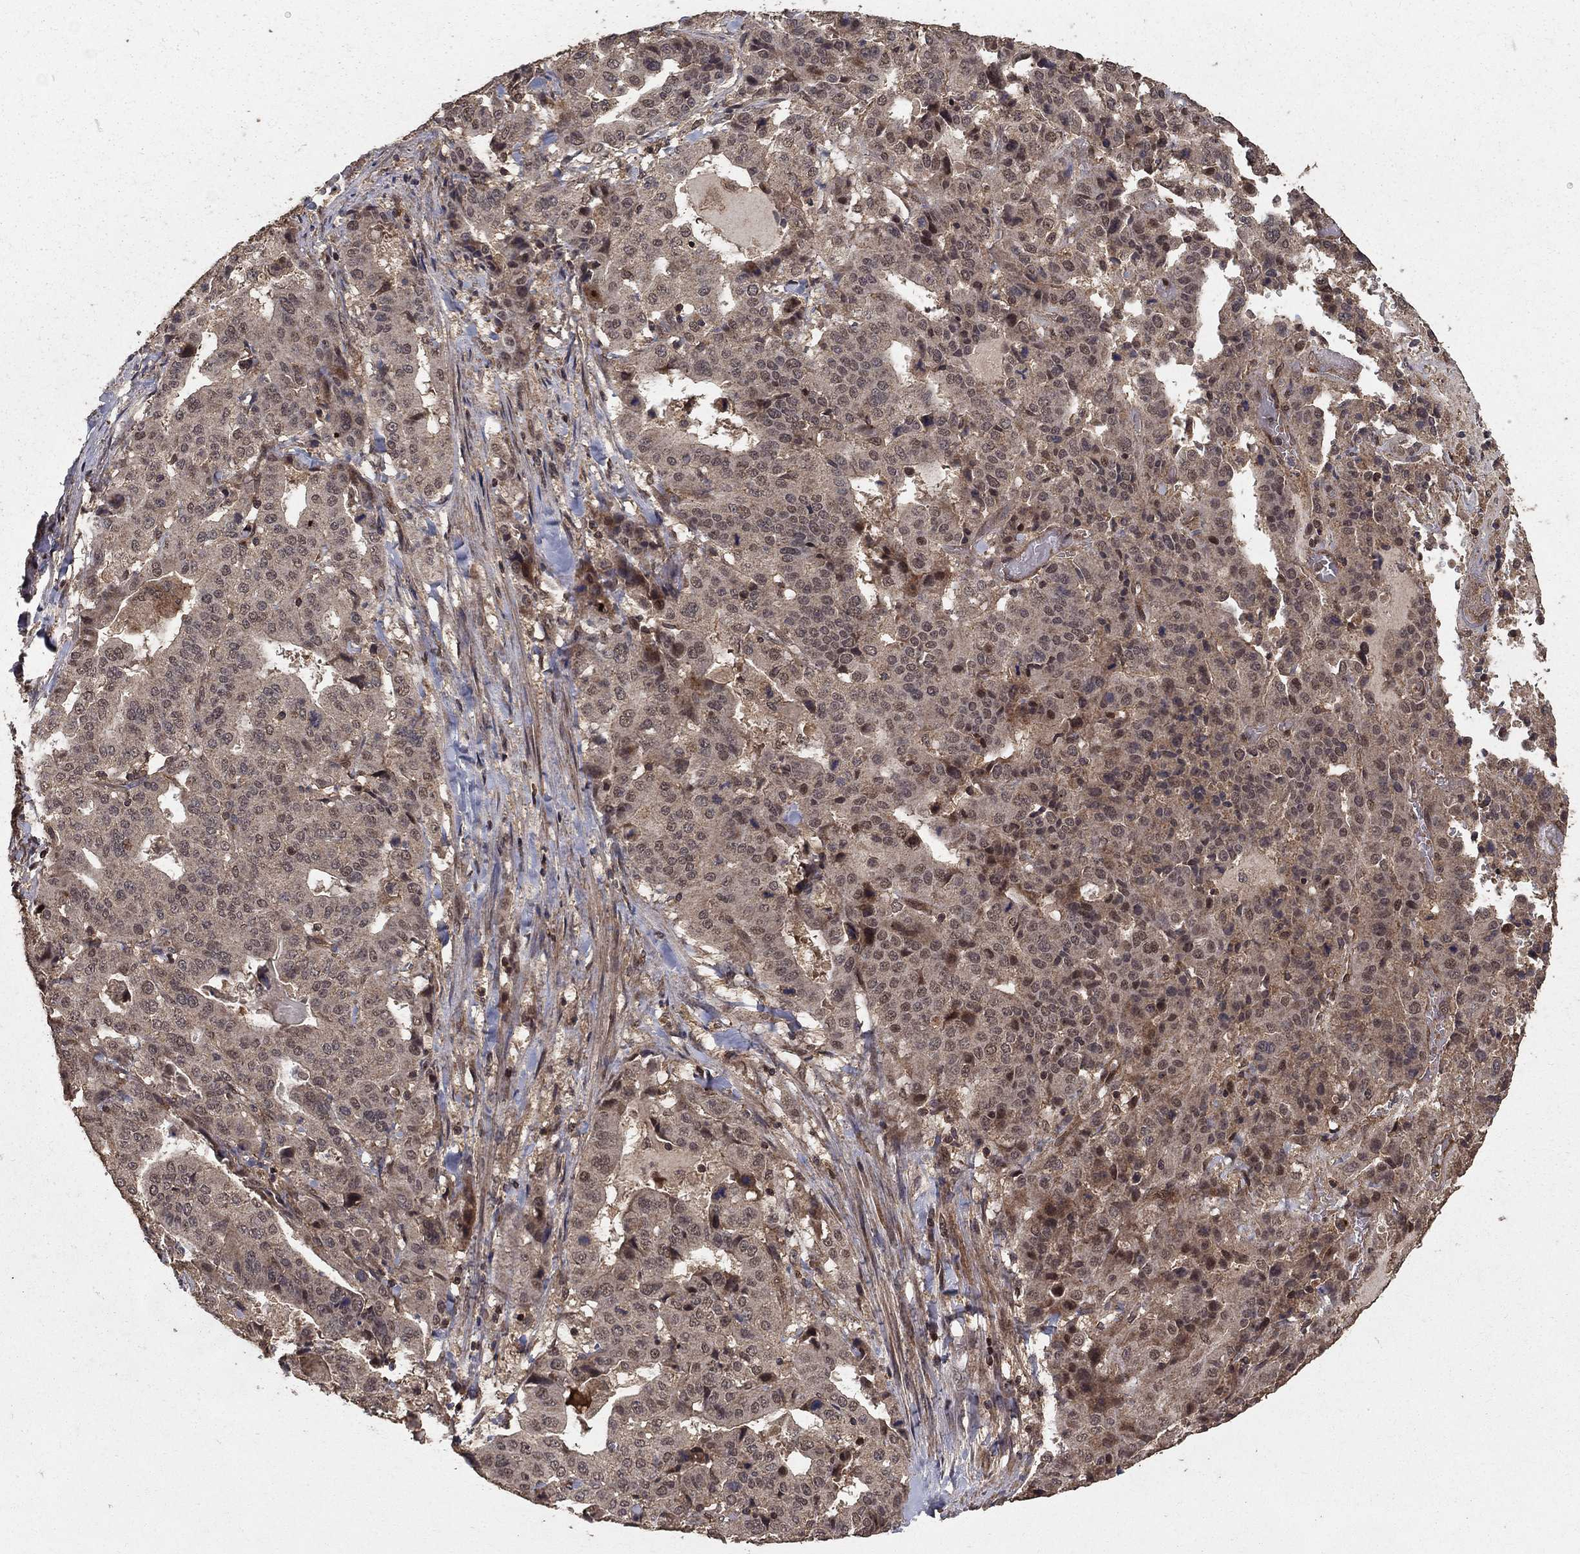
{"staining": {"intensity": "weak", "quantity": "25%-75%", "location": "cytoplasmic/membranous"}, "tissue": "stomach cancer", "cell_type": "Tumor cells", "image_type": "cancer", "snomed": [{"axis": "morphology", "description": "Adenocarcinoma, NOS"}, {"axis": "topography", "description": "Stomach"}], "caption": "A brown stain labels weak cytoplasmic/membranous positivity of a protein in human stomach cancer tumor cells.", "gene": "PRDM1", "patient": {"sex": "male", "age": 48}}